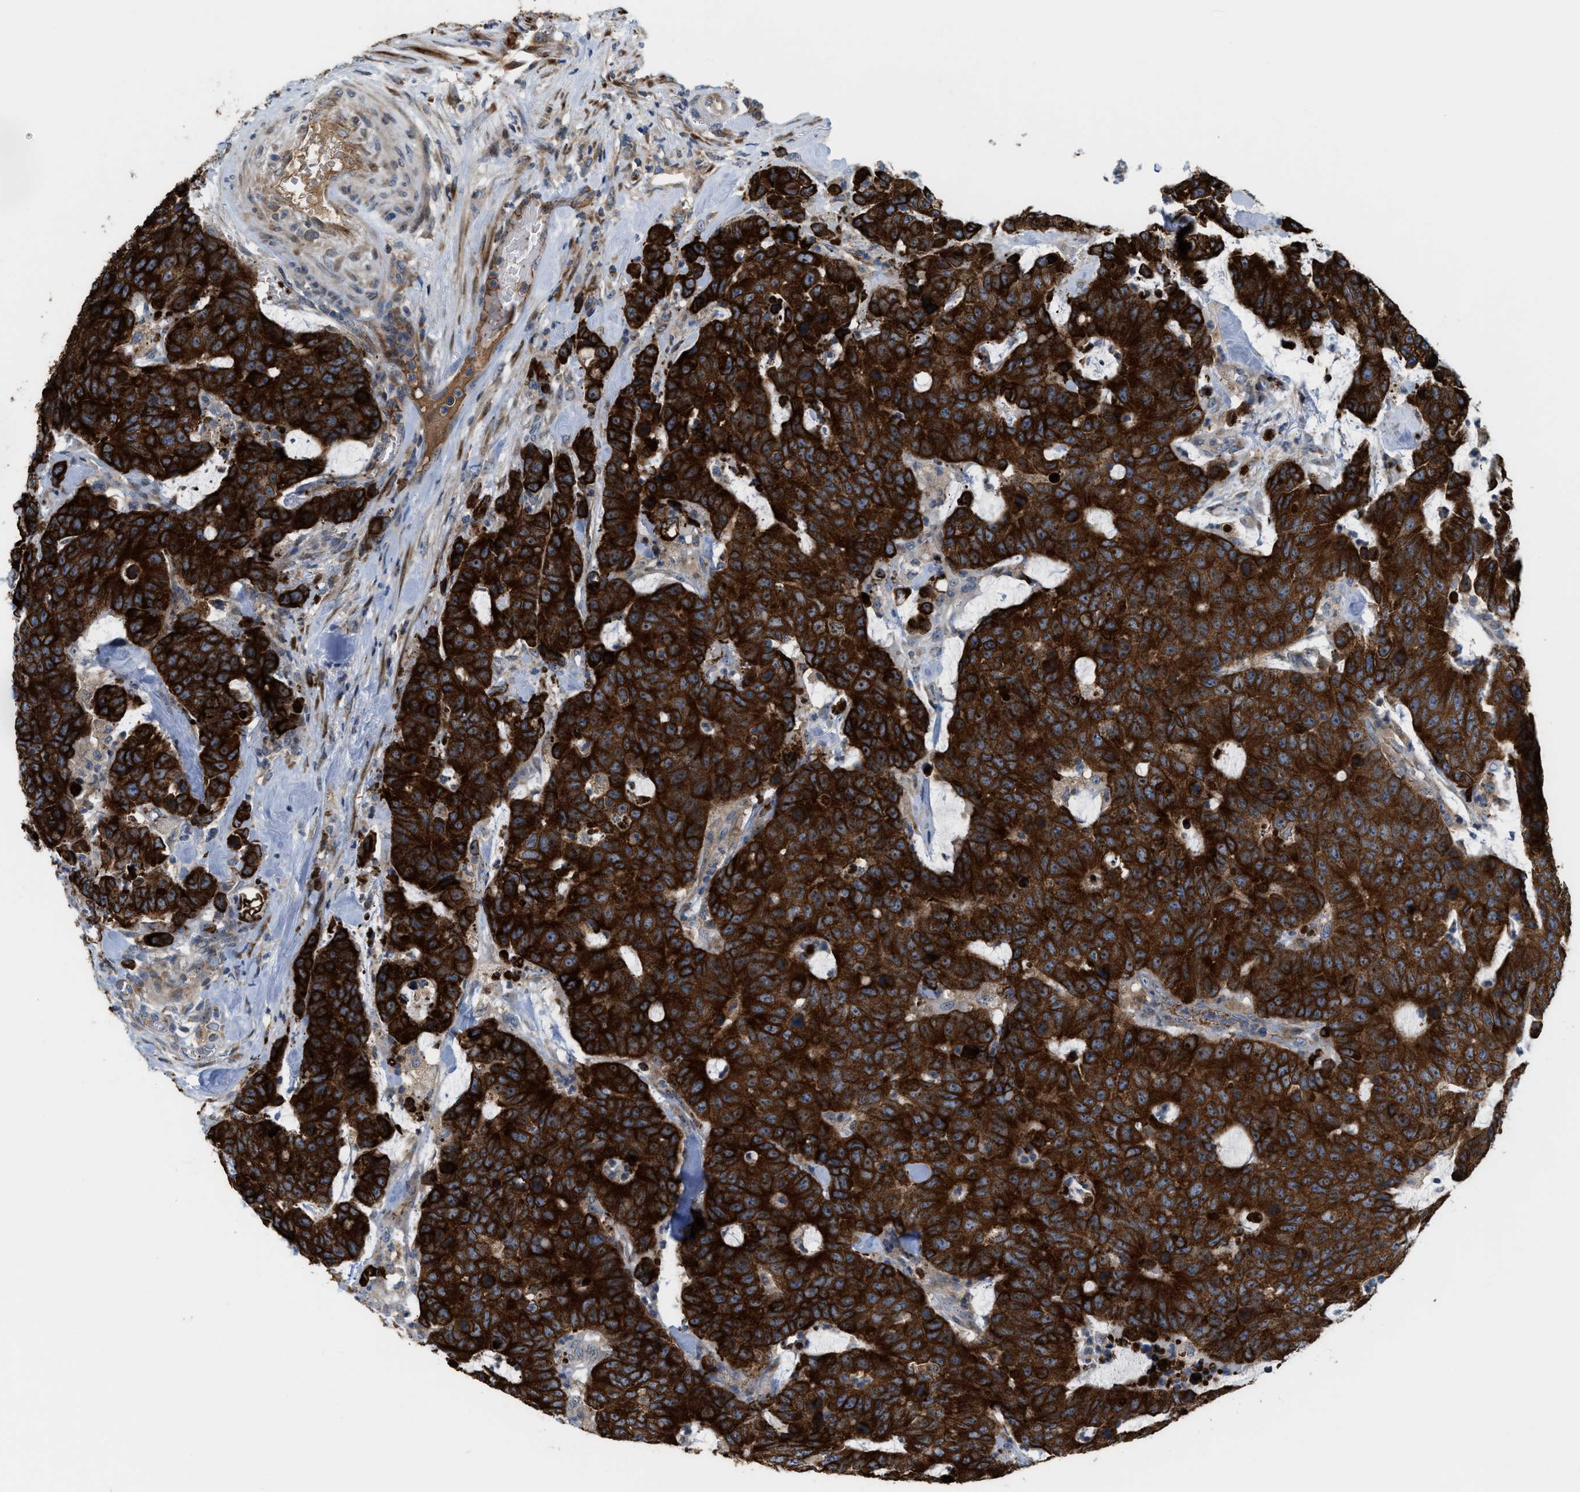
{"staining": {"intensity": "strong", "quantity": ">75%", "location": "cytoplasmic/membranous"}, "tissue": "colorectal cancer", "cell_type": "Tumor cells", "image_type": "cancer", "snomed": [{"axis": "morphology", "description": "Adenocarcinoma, NOS"}, {"axis": "topography", "description": "Colon"}], "caption": "Human colorectal cancer (adenocarcinoma) stained with a protein marker displays strong staining in tumor cells.", "gene": "DIPK1A", "patient": {"sex": "female", "age": 86}}